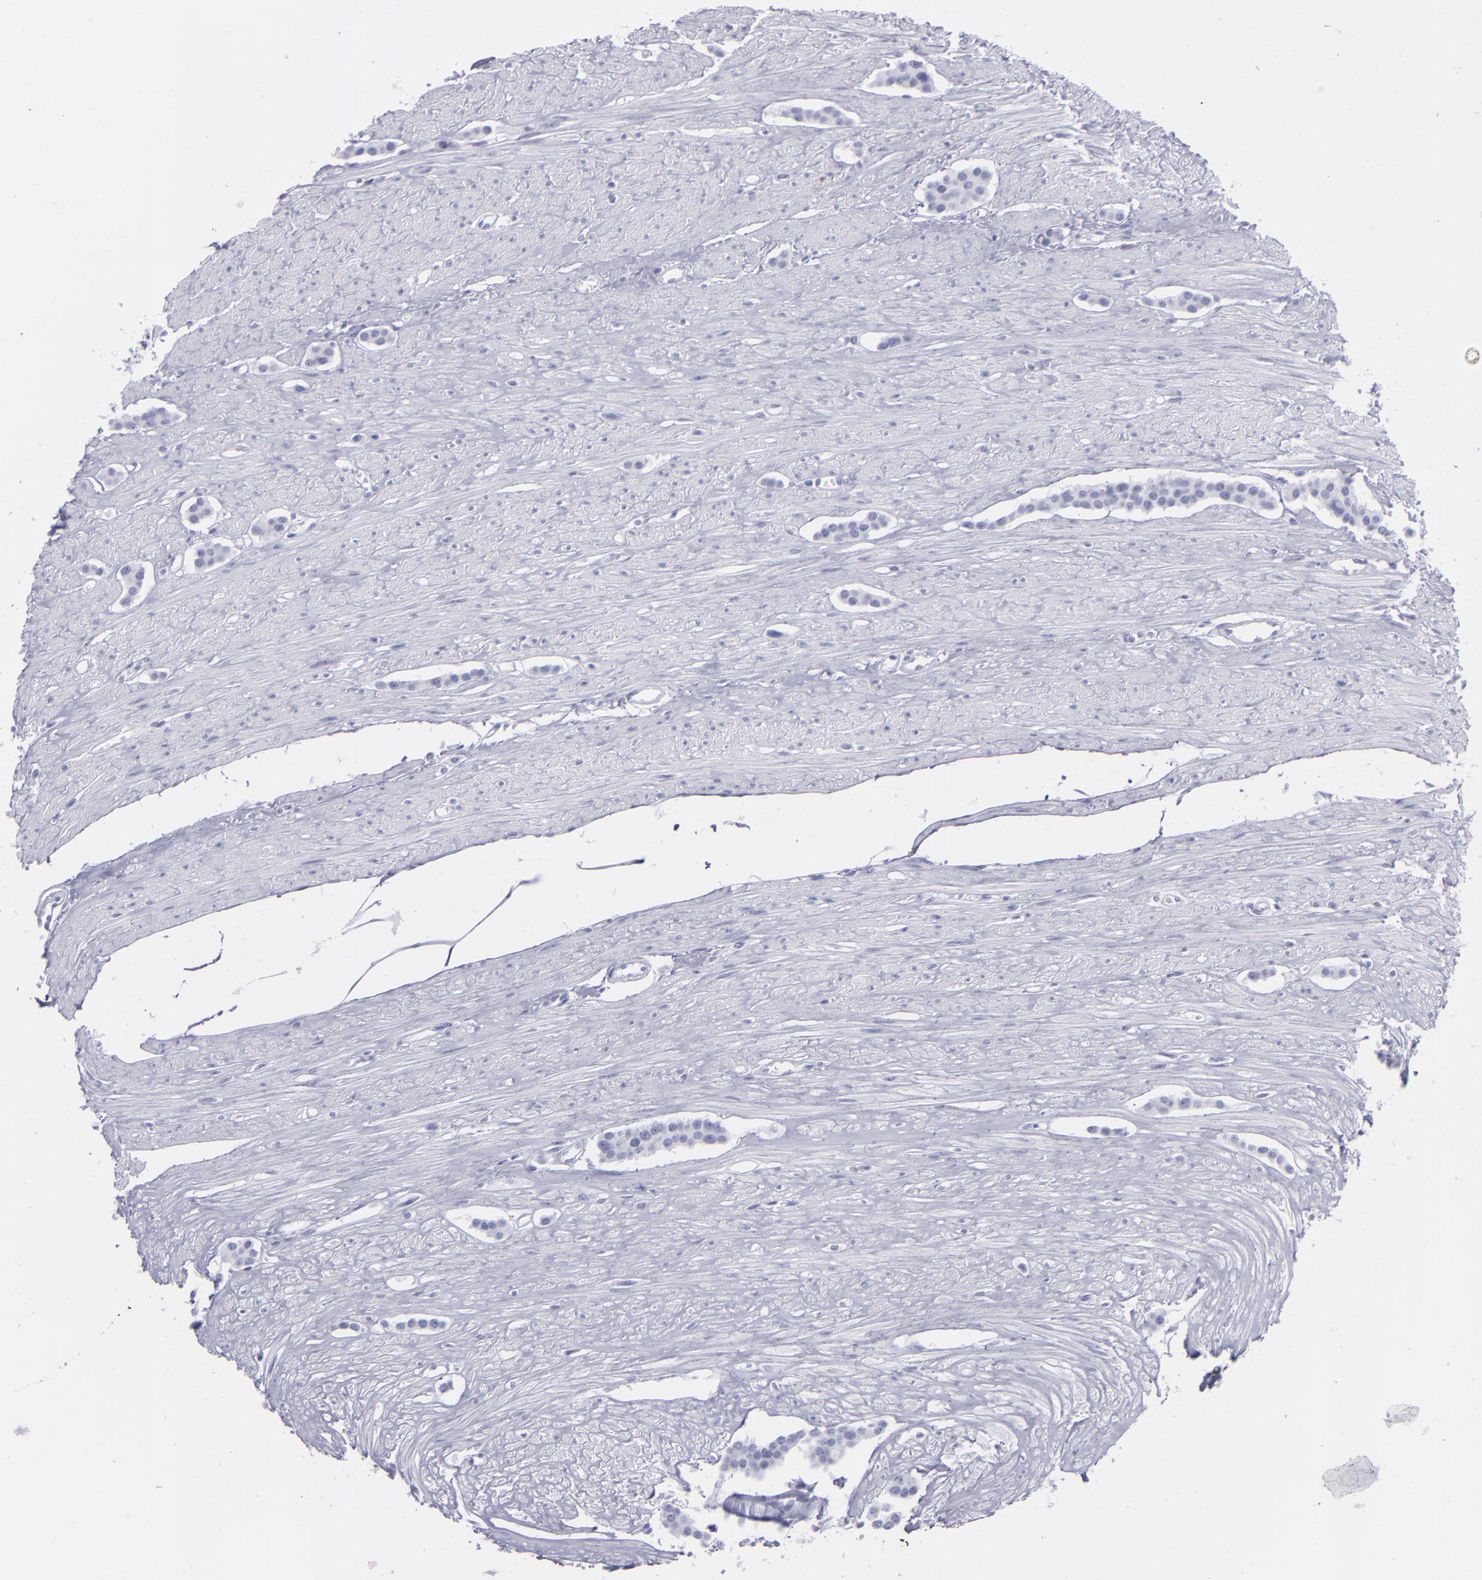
{"staining": {"intensity": "negative", "quantity": "none", "location": "none"}, "tissue": "carcinoid", "cell_type": "Tumor cells", "image_type": "cancer", "snomed": [{"axis": "morphology", "description": "Carcinoid, malignant, NOS"}, {"axis": "topography", "description": "Small intestine"}], "caption": "Immunohistochemistry photomicrograph of neoplastic tissue: human carcinoid stained with DAB (3,3'-diaminobenzidine) exhibits no significant protein positivity in tumor cells. The staining is performed using DAB brown chromogen with nuclei counter-stained in using hematoxylin.", "gene": "SELPLG", "patient": {"sex": "male", "age": 60}}